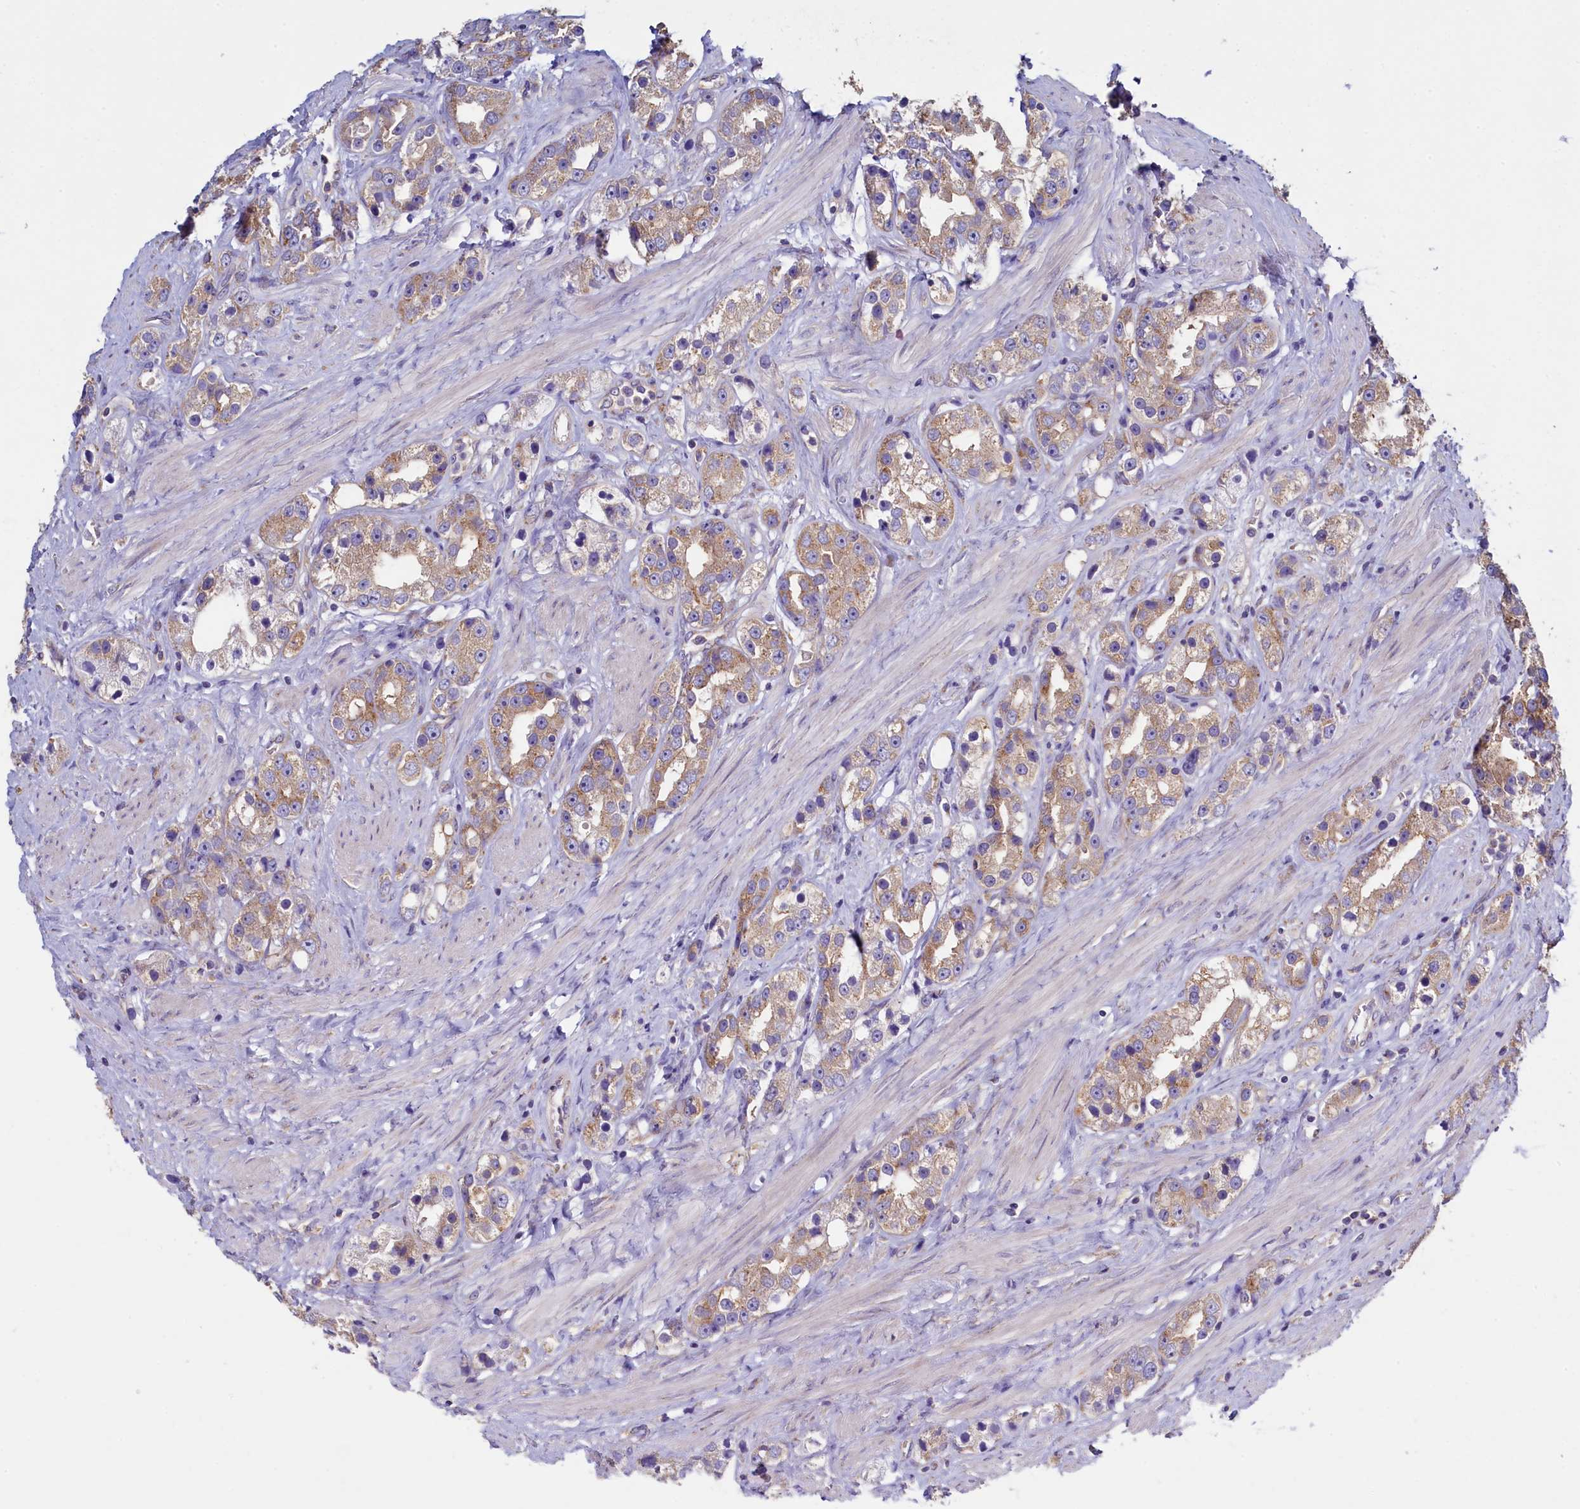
{"staining": {"intensity": "weak", "quantity": ">75%", "location": "cytoplasmic/membranous"}, "tissue": "prostate cancer", "cell_type": "Tumor cells", "image_type": "cancer", "snomed": [{"axis": "morphology", "description": "Adenocarcinoma, NOS"}, {"axis": "topography", "description": "Prostate"}], "caption": "IHC of human prostate cancer (adenocarcinoma) displays low levels of weak cytoplasmic/membranous positivity in about >75% of tumor cells.", "gene": "GPR21", "patient": {"sex": "male", "age": 79}}